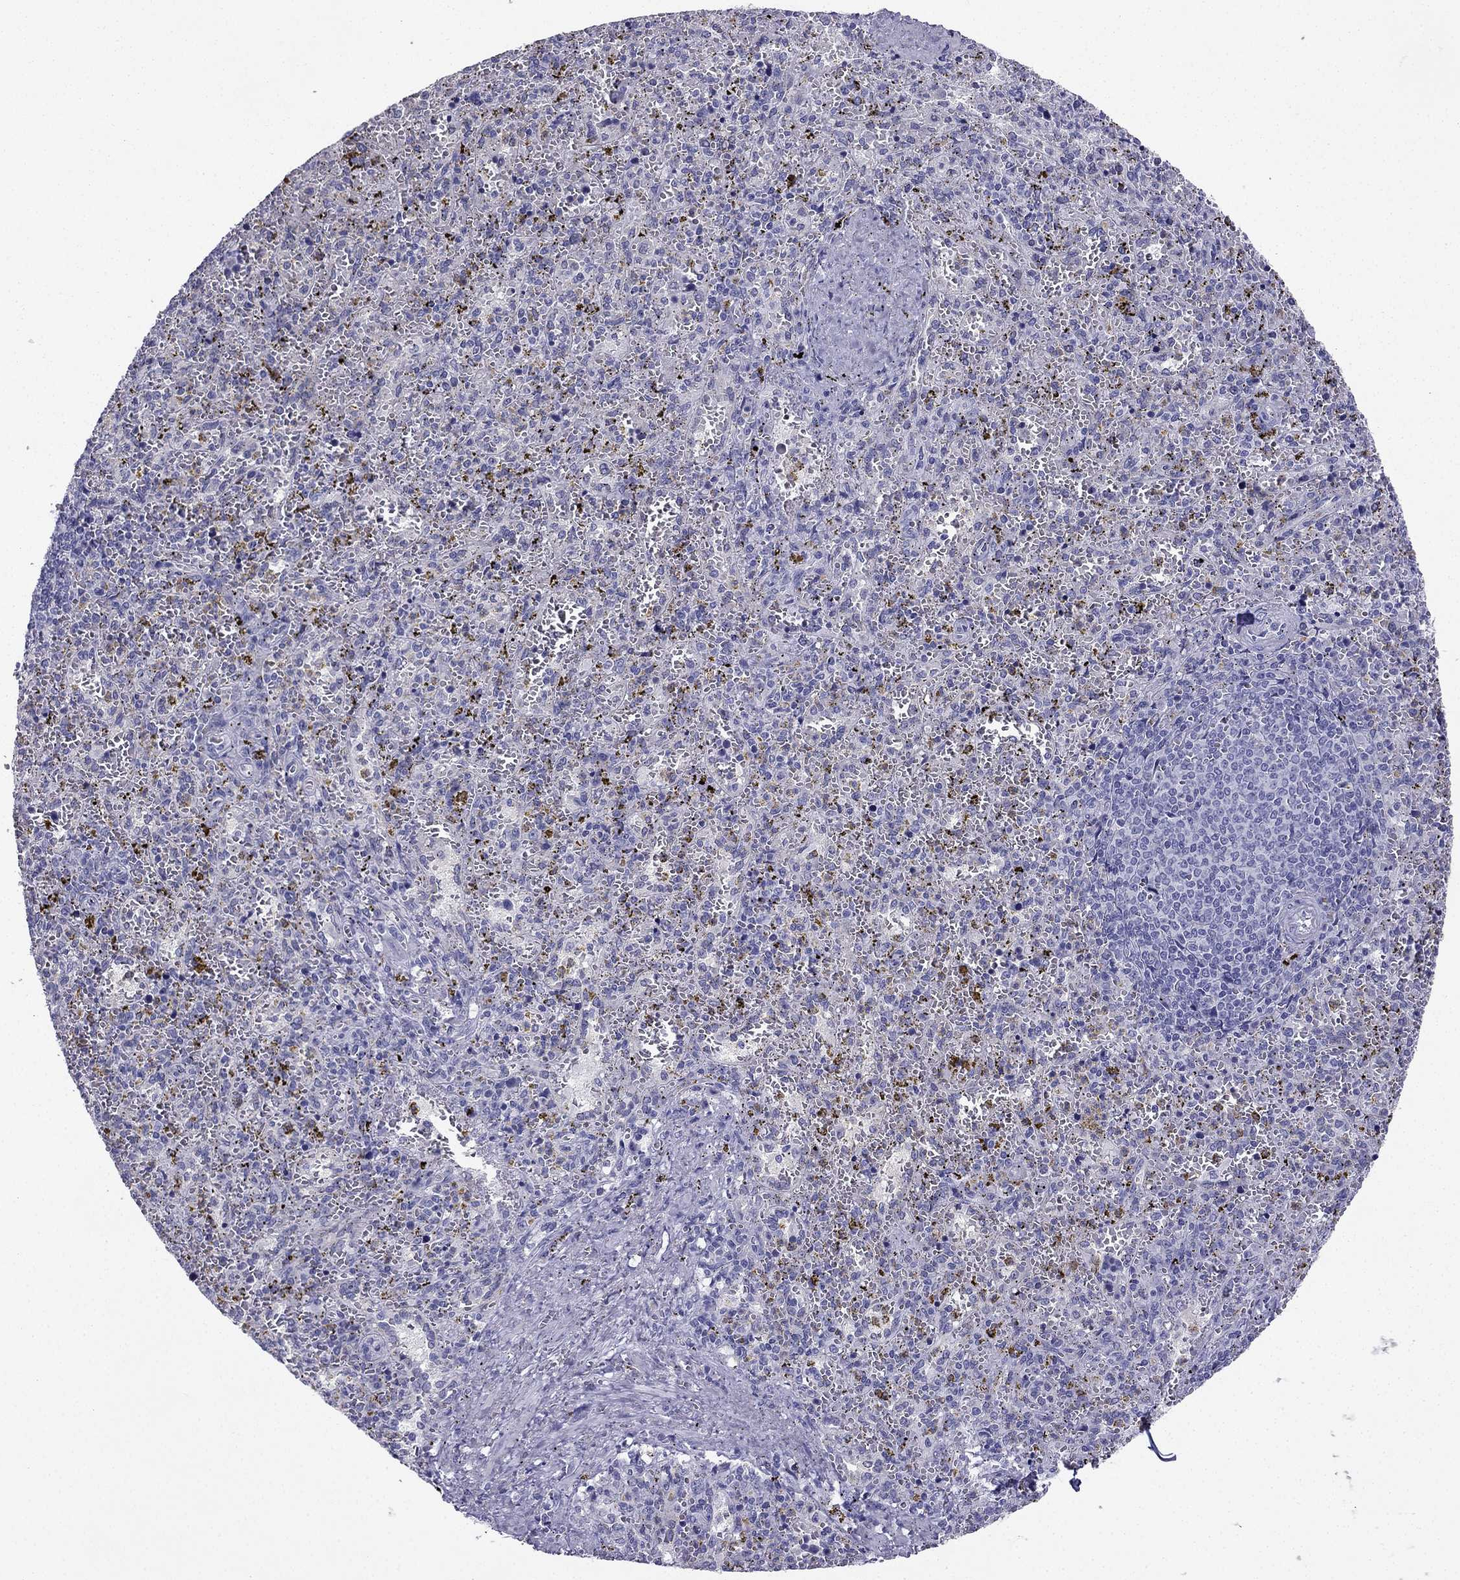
{"staining": {"intensity": "negative", "quantity": "none", "location": "none"}, "tissue": "spleen", "cell_type": "Cells in red pulp", "image_type": "normal", "snomed": [{"axis": "morphology", "description": "Normal tissue, NOS"}, {"axis": "topography", "description": "Spleen"}], "caption": "Micrograph shows no significant protein staining in cells in red pulp of normal spleen. (Stains: DAB (3,3'-diaminobenzidine) immunohistochemistry (IHC) with hematoxylin counter stain, Microscopy: brightfield microscopy at high magnification).", "gene": "NPTX1", "patient": {"sex": "female", "age": 50}}